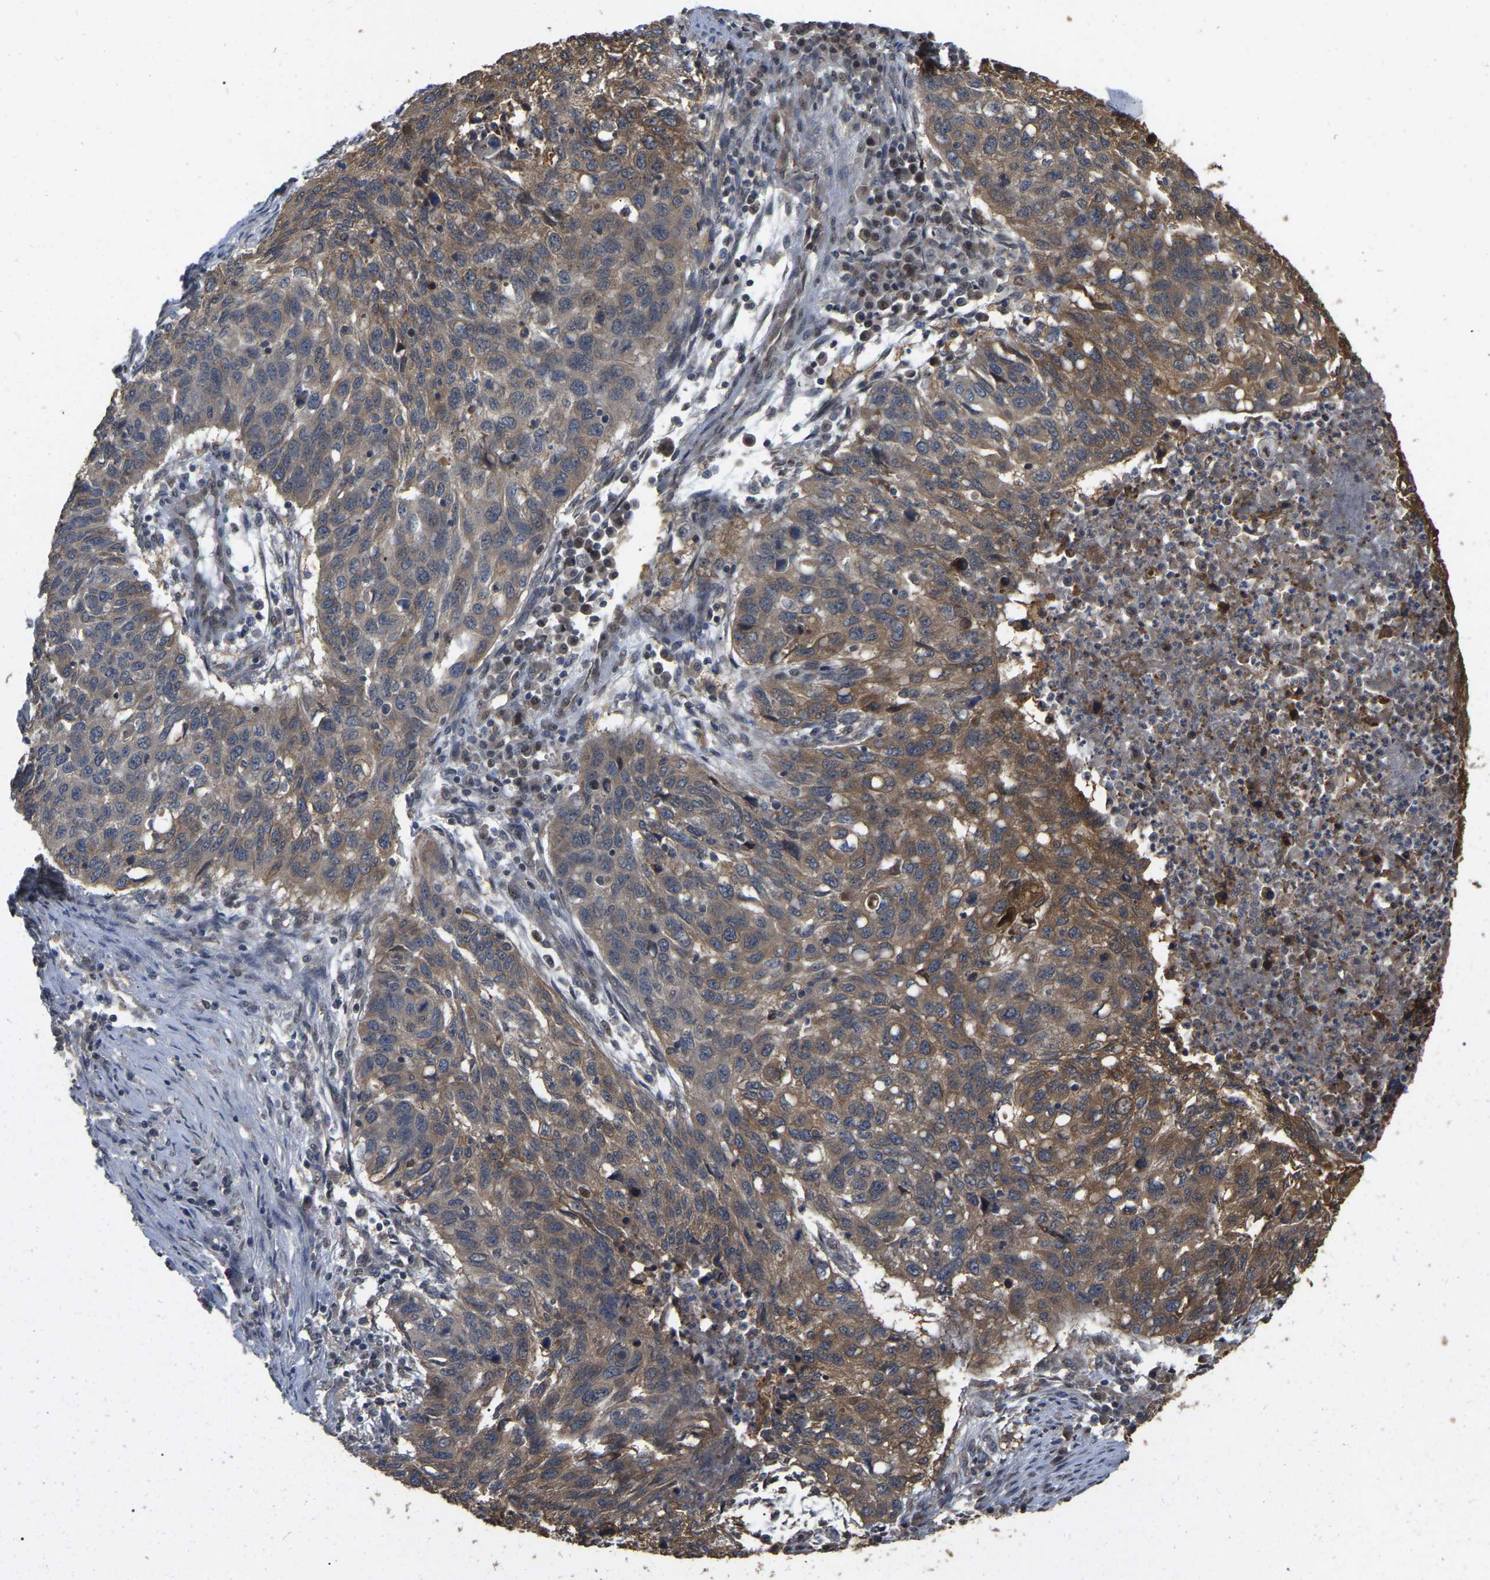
{"staining": {"intensity": "moderate", "quantity": "<25%", "location": "cytoplasmic/membranous"}, "tissue": "lung cancer", "cell_type": "Tumor cells", "image_type": "cancer", "snomed": [{"axis": "morphology", "description": "Squamous cell carcinoma, NOS"}, {"axis": "topography", "description": "Lung"}], "caption": "A histopathology image showing moderate cytoplasmic/membranous expression in about <25% of tumor cells in lung cancer, as visualized by brown immunohistochemical staining.", "gene": "FAM219A", "patient": {"sex": "female", "age": 63}}